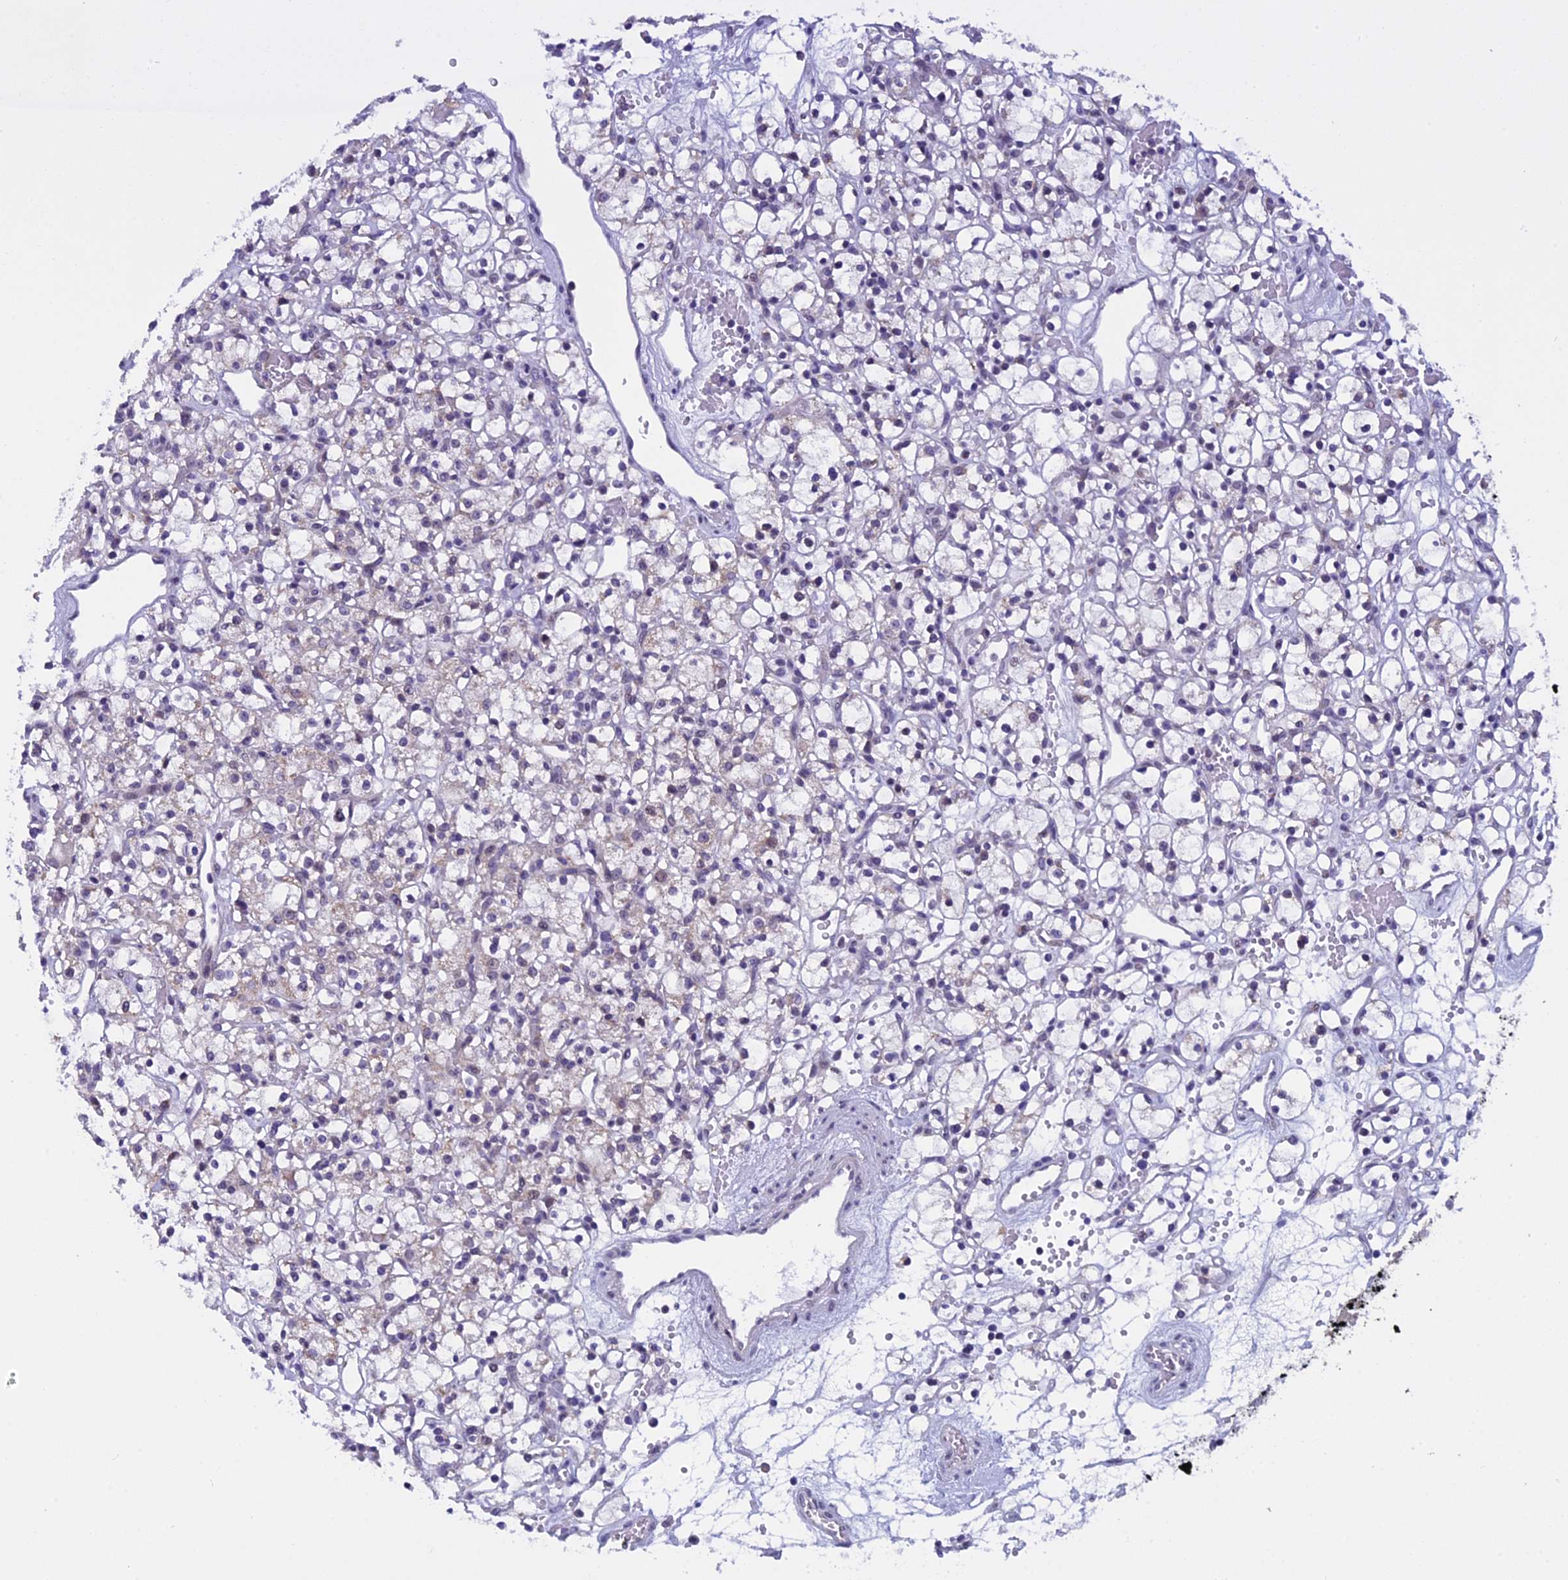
{"staining": {"intensity": "negative", "quantity": "none", "location": "none"}, "tissue": "renal cancer", "cell_type": "Tumor cells", "image_type": "cancer", "snomed": [{"axis": "morphology", "description": "Adenocarcinoma, NOS"}, {"axis": "topography", "description": "Kidney"}], "caption": "The immunohistochemistry (IHC) micrograph has no significant positivity in tumor cells of adenocarcinoma (renal) tissue.", "gene": "ZNF317", "patient": {"sex": "female", "age": 59}}